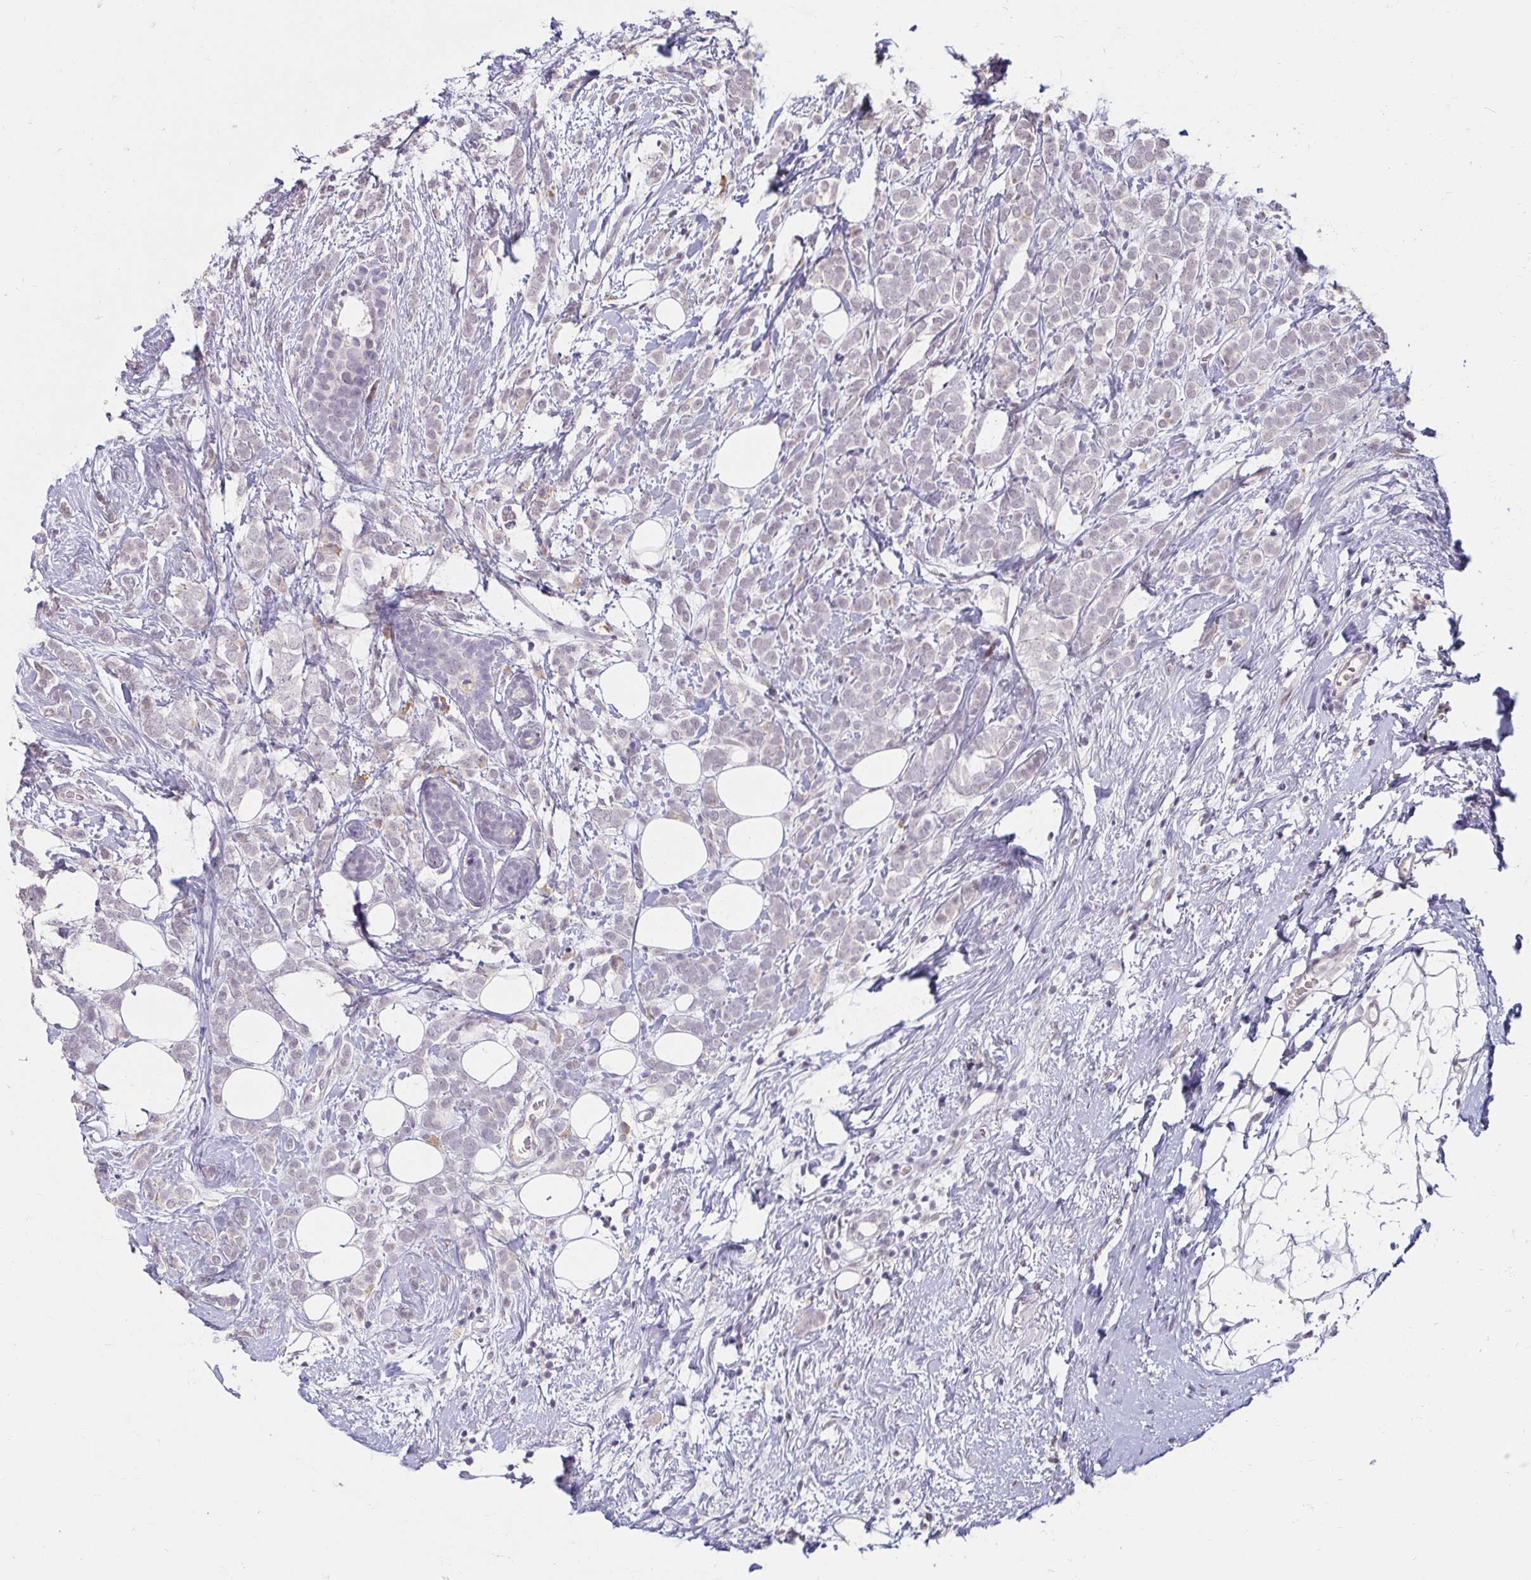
{"staining": {"intensity": "negative", "quantity": "none", "location": "none"}, "tissue": "breast cancer", "cell_type": "Tumor cells", "image_type": "cancer", "snomed": [{"axis": "morphology", "description": "Lobular carcinoma"}, {"axis": "topography", "description": "Breast"}], "caption": "Micrograph shows no protein expression in tumor cells of breast cancer (lobular carcinoma) tissue. Nuclei are stained in blue.", "gene": "DDN", "patient": {"sex": "female", "age": 49}}